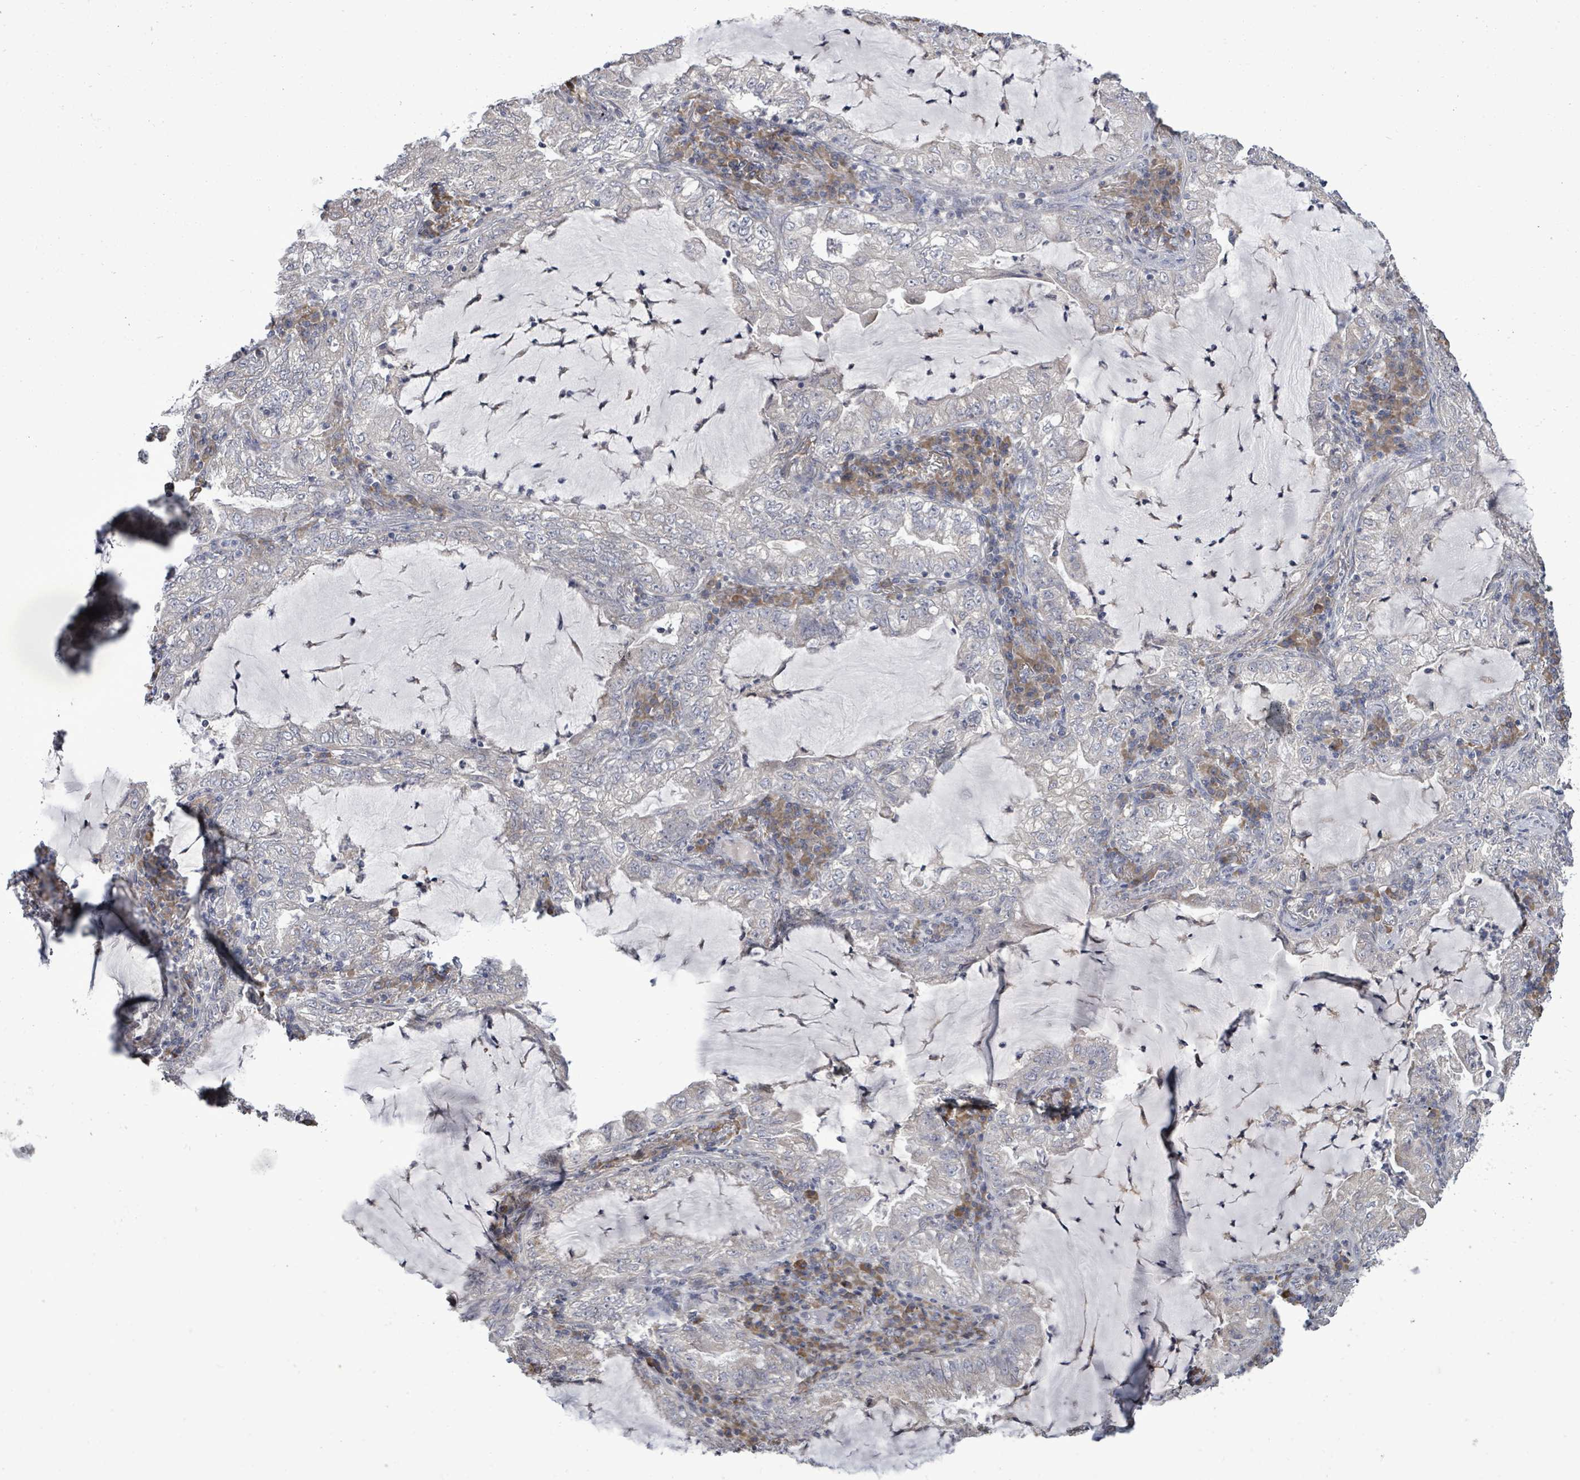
{"staining": {"intensity": "negative", "quantity": "none", "location": "none"}, "tissue": "lung cancer", "cell_type": "Tumor cells", "image_type": "cancer", "snomed": [{"axis": "morphology", "description": "Adenocarcinoma, NOS"}, {"axis": "topography", "description": "Lung"}], "caption": "Immunohistochemistry histopathology image of neoplastic tissue: adenocarcinoma (lung) stained with DAB (3,3'-diaminobenzidine) reveals no significant protein positivity in tumor cells.", "gene": "POMGNT2", "patient": {"sex": "female", "age": 73}}